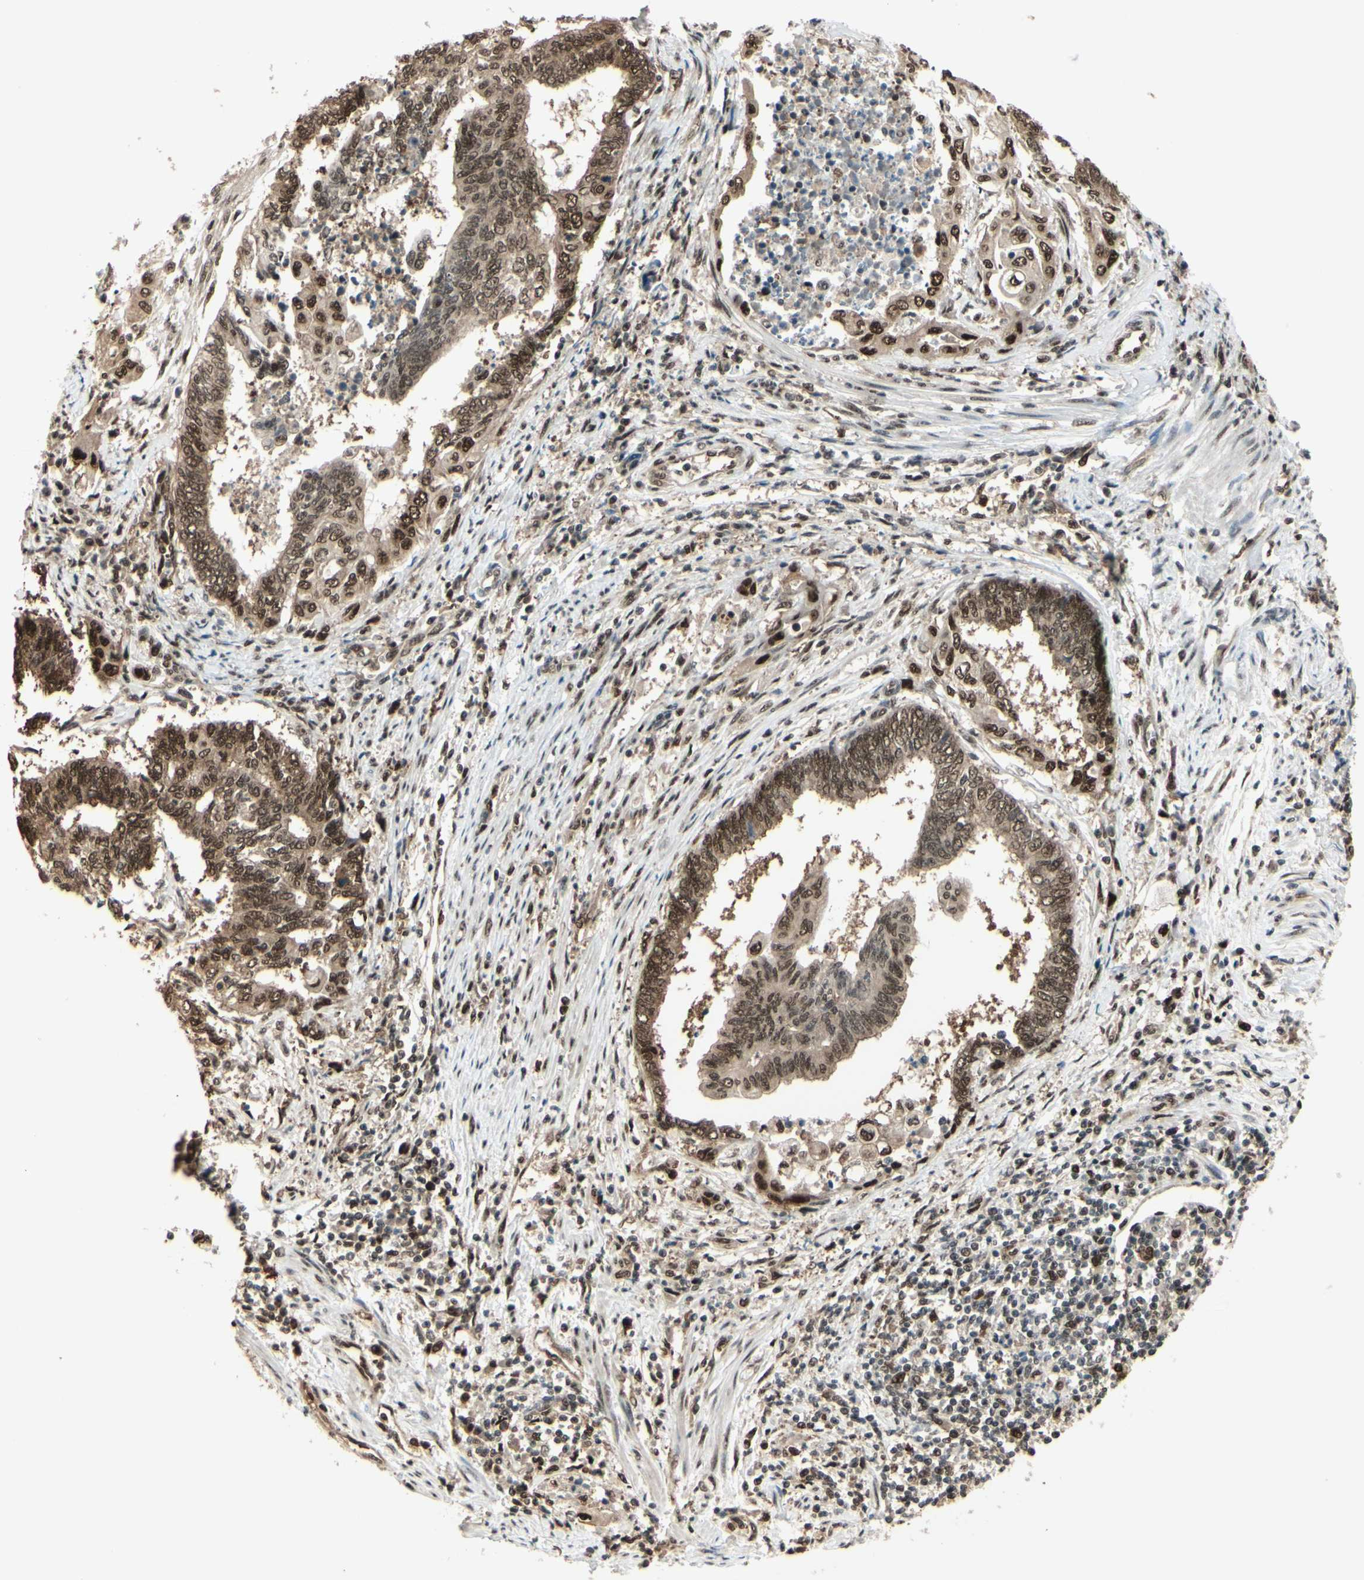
{"staining": {"intensity": "strong", "quantity": ">75%", "location": "cytoplasmic/membranous,nuclear"}, "tissue": "endometrial cancer", "cell_type": "Tumor cells", "image_type": "cancer", "snomed": [{"axis": "morphology", "description": "Adenocarcinoma, NOS"}, {"axis": "topography", "description": "Uterus"}, {"axis": "topography", "description": "Endometrium"}], "caption": "About >75% of tumor cells in human adenocarcinoma (endometrial) reveal strong cytoplasmic/membranous and nuclear protein positivity as visualized by brown immunohistochemical staining.", "gene": "HSF1", "patient": {"sex": "female", "age": 70}}